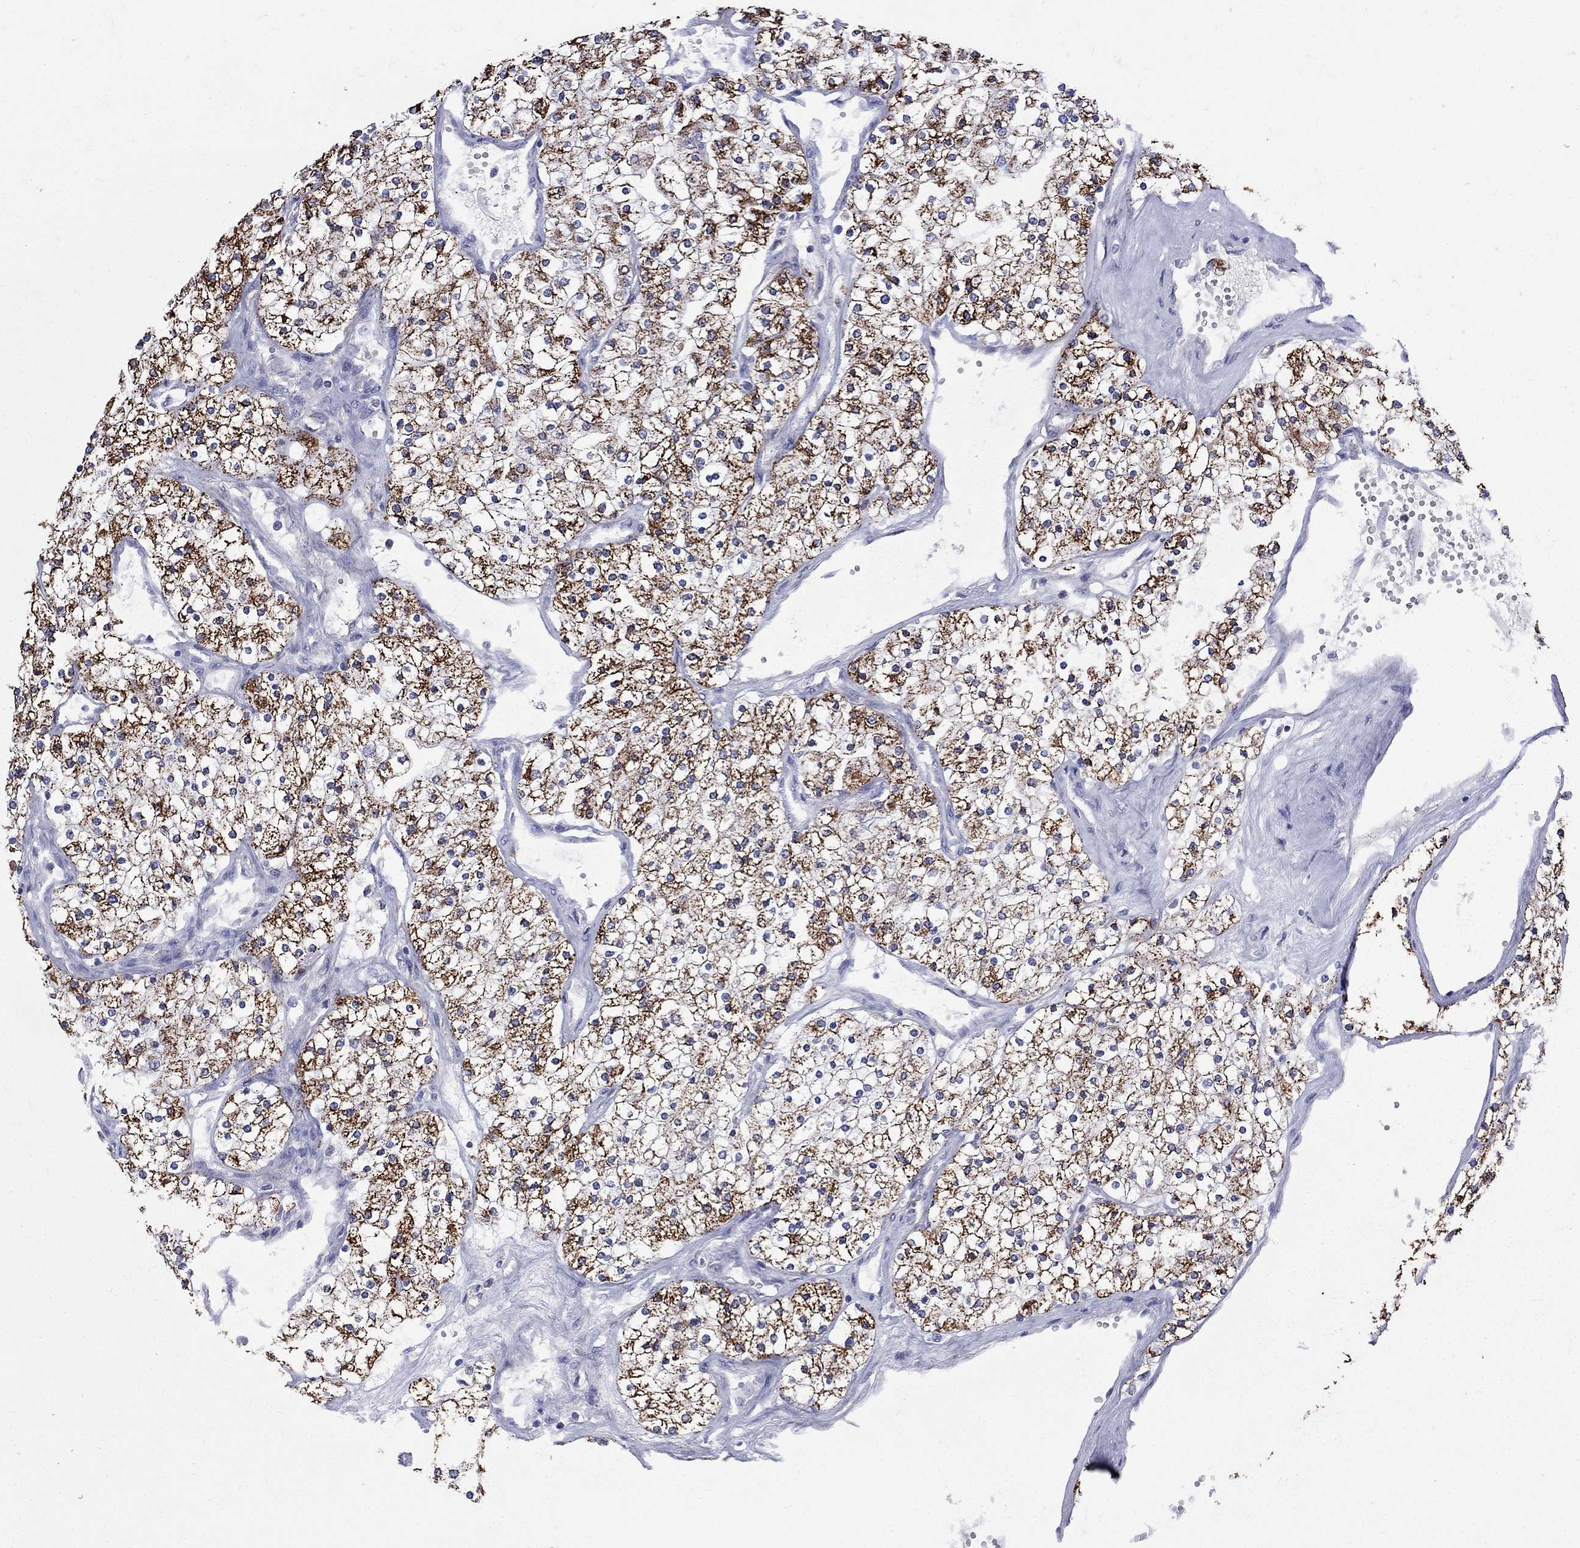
{"staining": {"intensity": "strong", "quantity": ">75%", "location": "cytoplasmic/membranous"}, "tissue": "renal cancer", "cell_type": "Tumor cells", "image_type": "cancer", "snomed": [{"axis": "morphology", "description": "Adenocarcinoma, NOS"}, {"axis": "topography", "description": "Kidney"}], "caption": "The histopathology image reveals a brown stain indicating the presence of a protein in the cytoplasmic/membranous of tumor cells in renal adenocarcinoma. (Brightfield microscopy of DAB IHC at high magnification).", "gene": "SESTD1", "patient": {"sex": "male", "age": 80}}